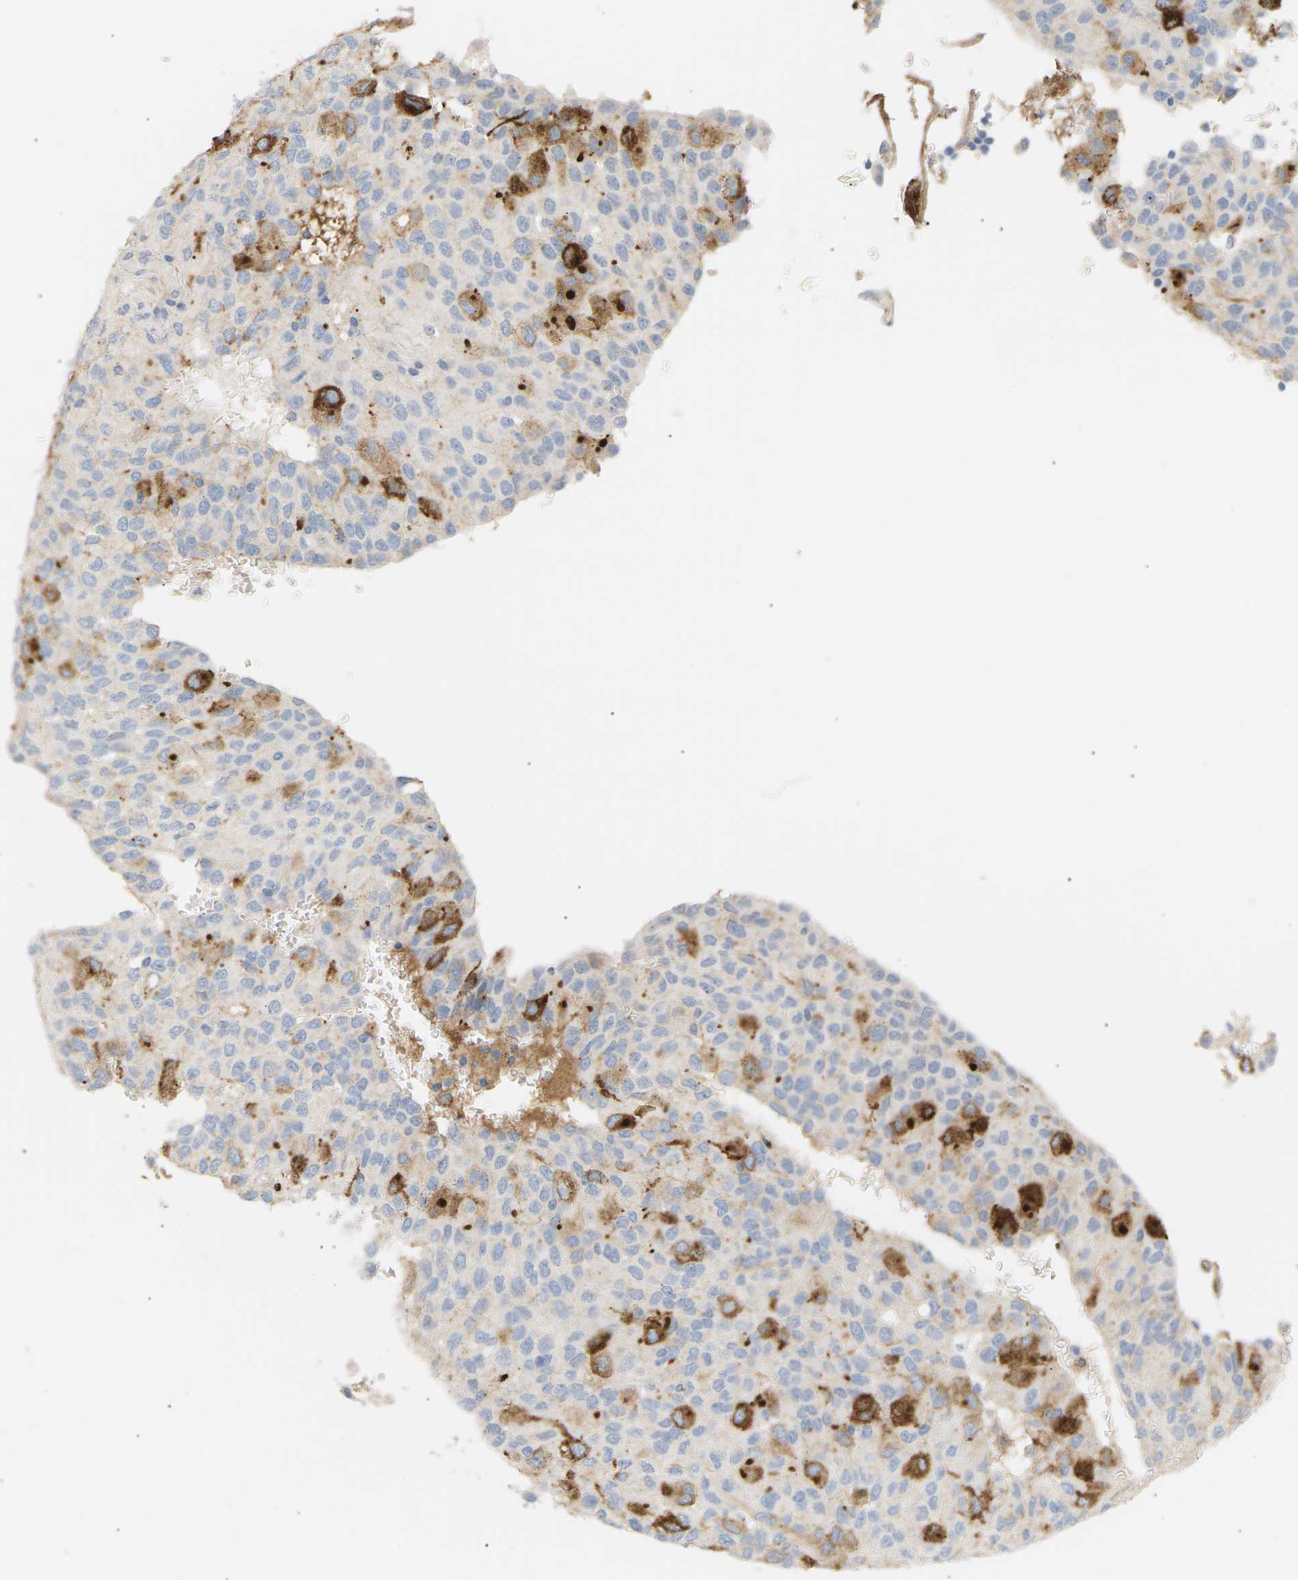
{"staining": {"intensity": "negative", "quantity": "none", "location": "none"}, "tissue": "glioma", "cell_type": "Tumor cells", "image_type": "cancer", "snomed": [{"axis": "morphology", "description": "Glioma, malignant, High grade"}, {"axis": "topography", "description": "Brain"}], "caption": "A micrograph of high-grade glioma (malignant) stained for a protein shows no brown staining in tumor cells. The staining is performed using DAB brown chromogen with nuclei counter-stained in using hematoxylin.", "gene": "CLU", "patient": {"sex": "male", "age": 32}}